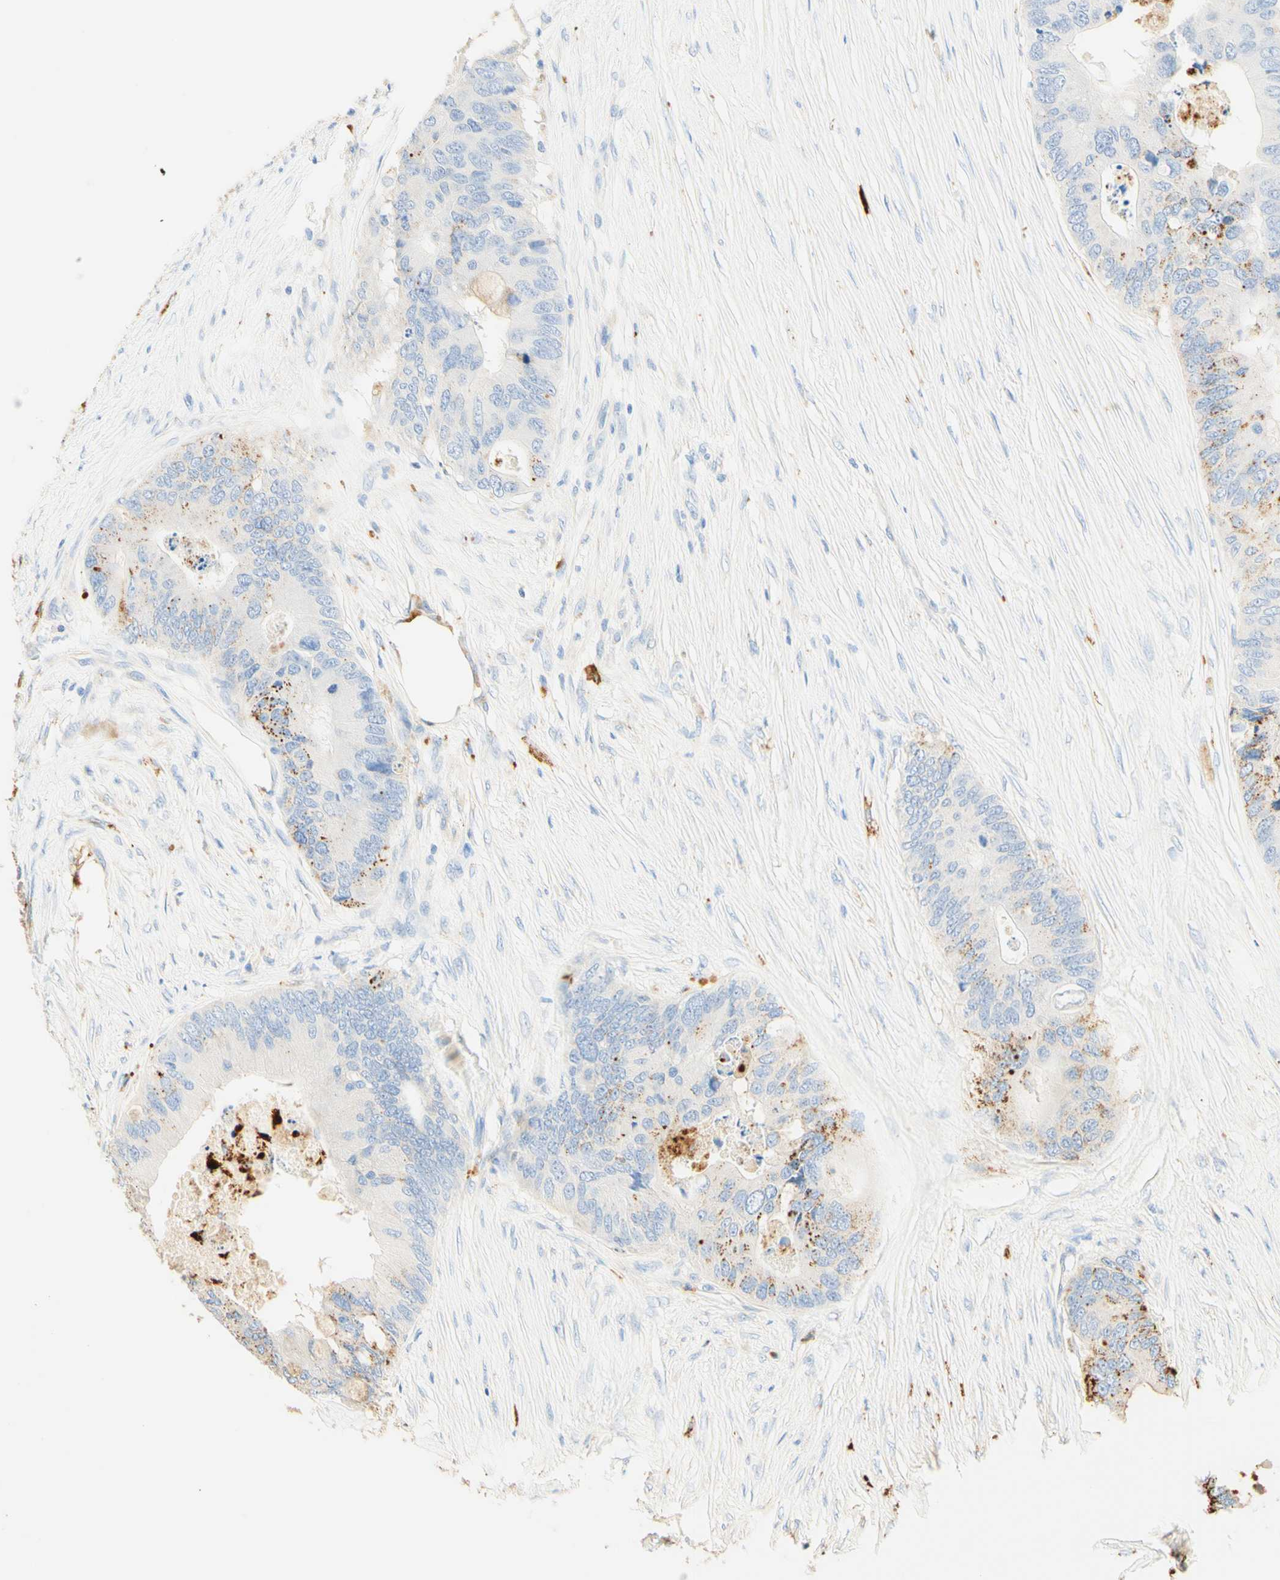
{"staining": {"intensity": "moderate", "quantity": "25%-75%", "location": "cytoplasmic/membranous"}, "tissue": "colorectal cancer", "cell_type": "Tumor cells", "image_type": "cancer", "snomed": [{"axis": "morphology", "description": "Adenocarcinoma, NOS"}, {"axis": "topography", "description": "Colon"}], "caption": "Tumor cells show moderate cytoplasmic/membranous expression in approximately 25%-75% of cells in colorectal adenocarcinoma.", "gene": "CD63", "patient": {"sex": "male", "age": 71}}